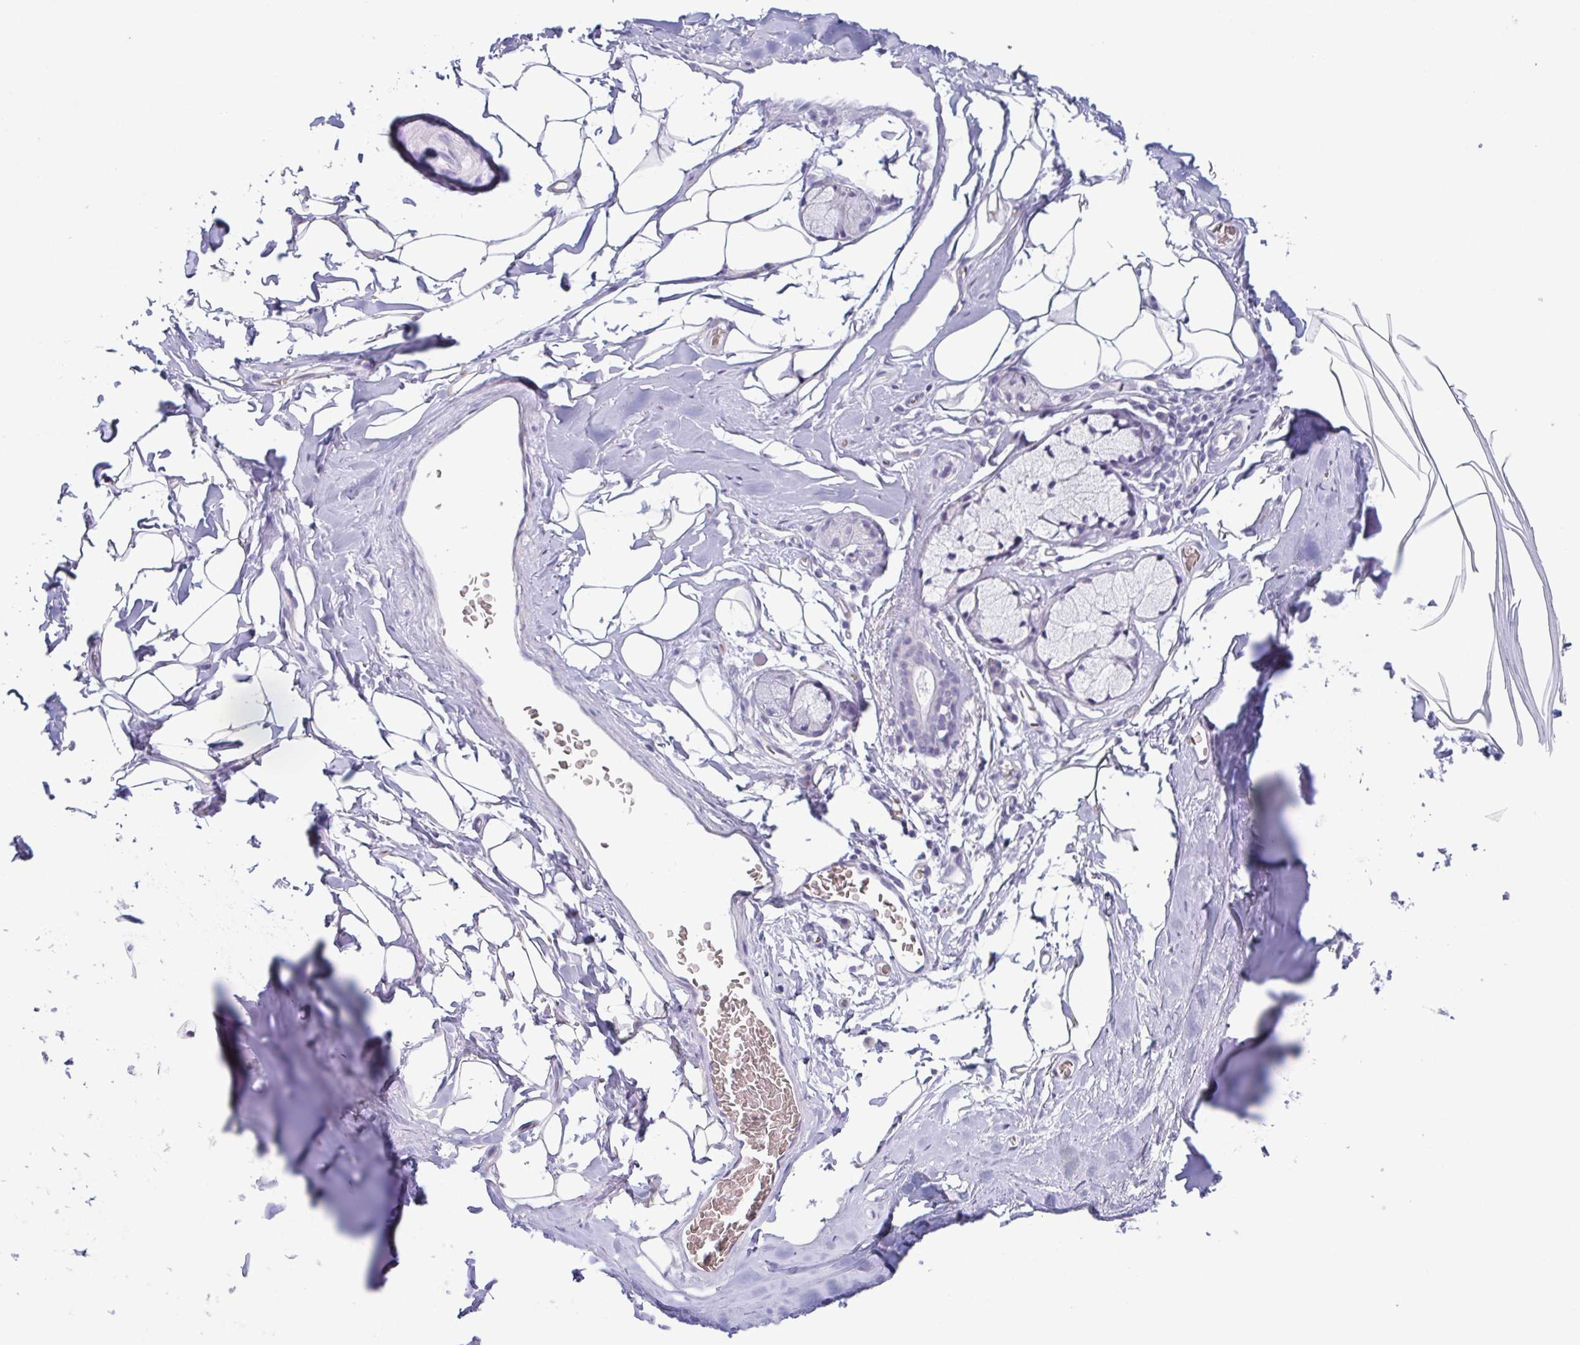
{"staining": {"intensity": "negative", "quantity": "none", "location": "none"}, "tissue": "adipose tissue", "cell_type": "Adipocytes", "image_type": "normal", "snomed": [{"axis": "morphology", "description": "Normal tissue, NOS"}, {"axis": "topography", "description": "Cartilage tissue"}, {"axis": "topography", "description": "Bronchus"}, {"axis": "topography", "description": "Peripheral nerve tissue"}], "caption": "Adipose tissue stained for a protein using immunohistochemistry (IHC) exhibits no positivity adipocytes.", "gene": "PRR27", "patient": {"sex": "male", "age": 67}}